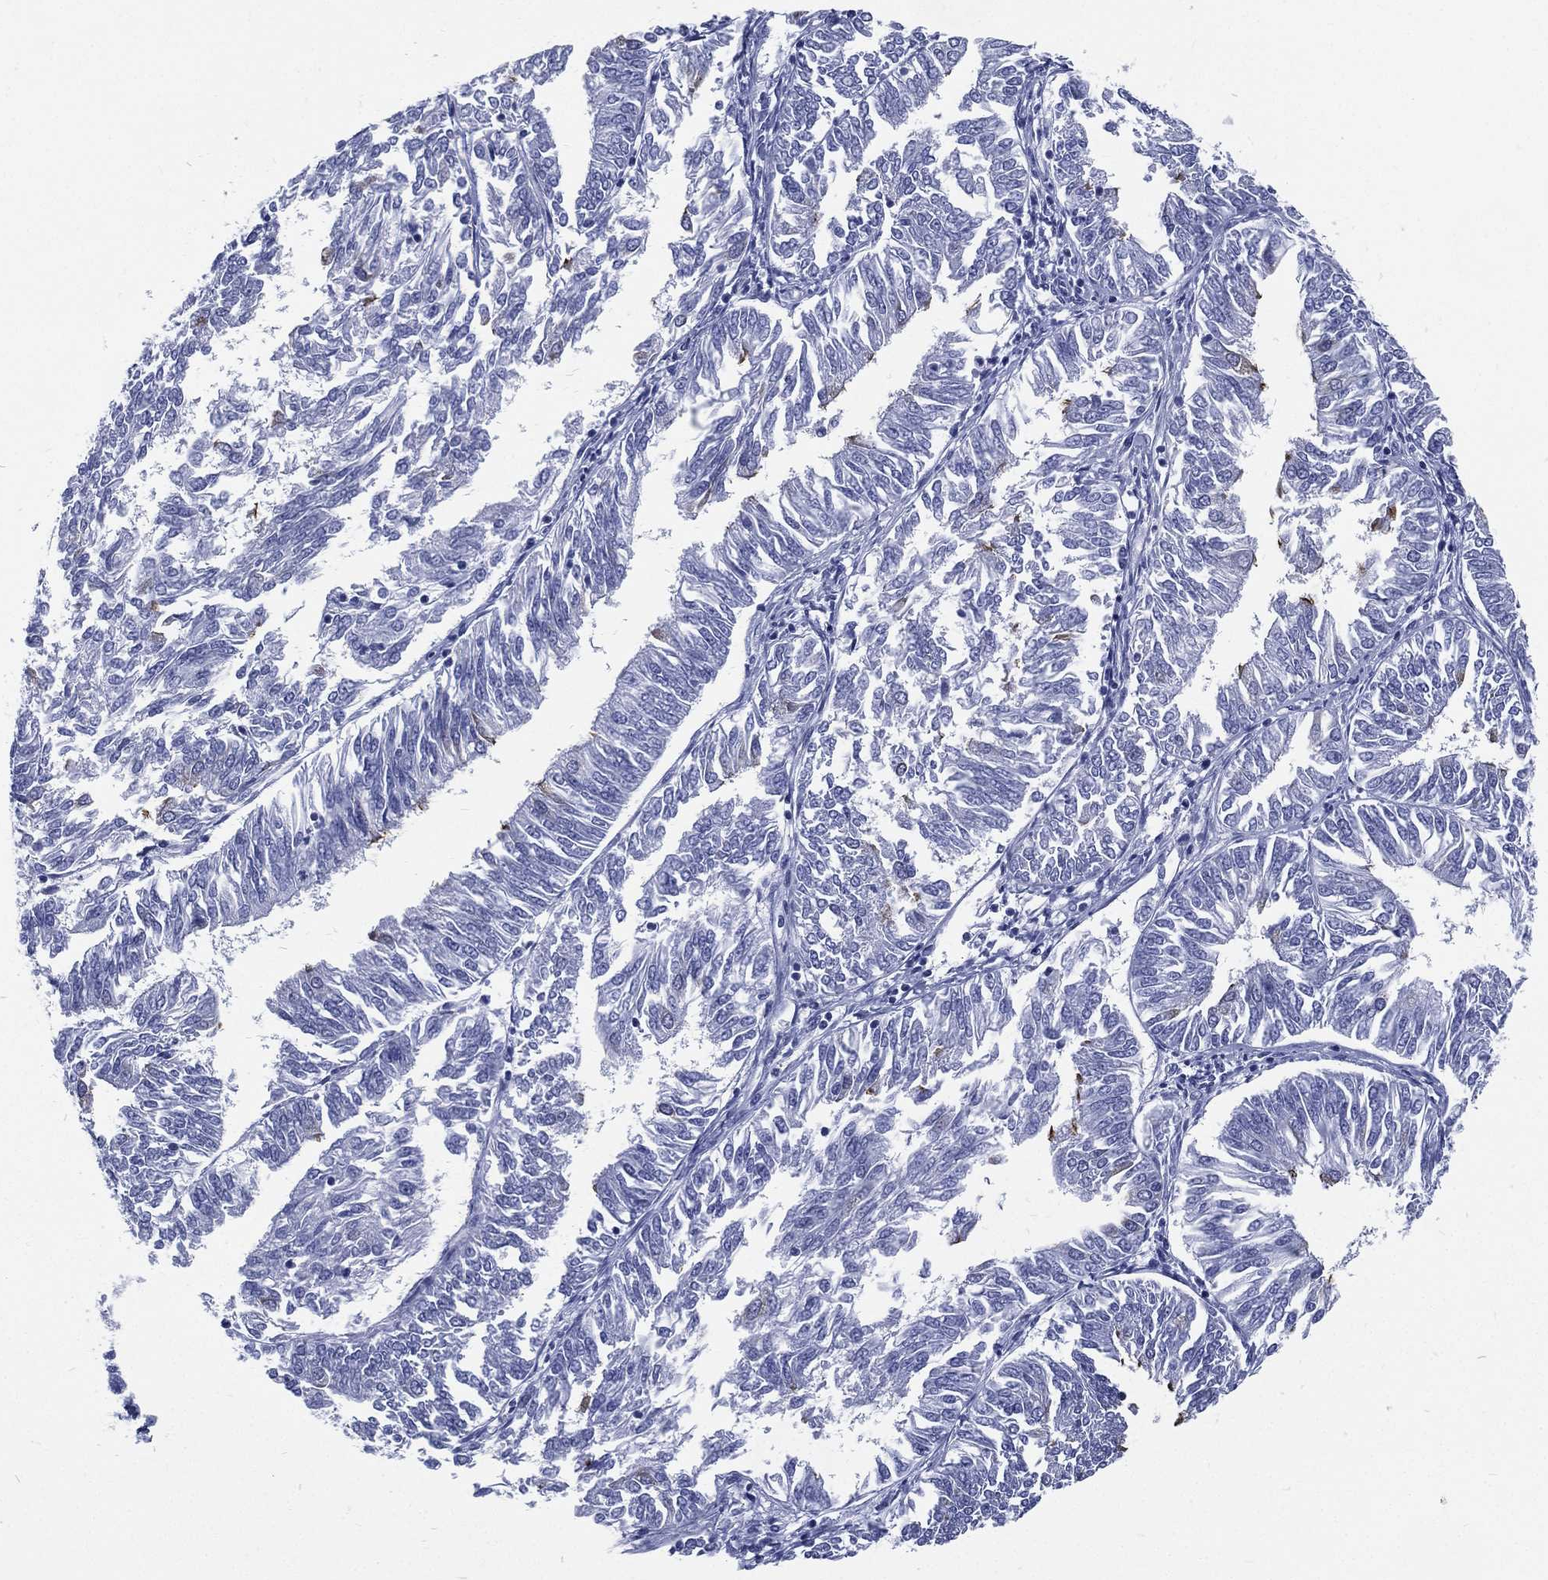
{"staining": {"intensity": "negative", "quantity": "none", "location": "none"}, "tissue": "endometrial cancer", "cell_type": "Tumor cells", "image_type": "cancer", "snomed": [{"axis": "morphology", "description": "Adenocarcinoma, NOS"}, {"axis": "topography", "description": "Endometrium"}], "caption": "Protein analysis of endometrial adenocarcinoma shows no significant staining in tumor cells.", "gene": "RSPH4A", "patient": {"sex": "female", "age": 58}}